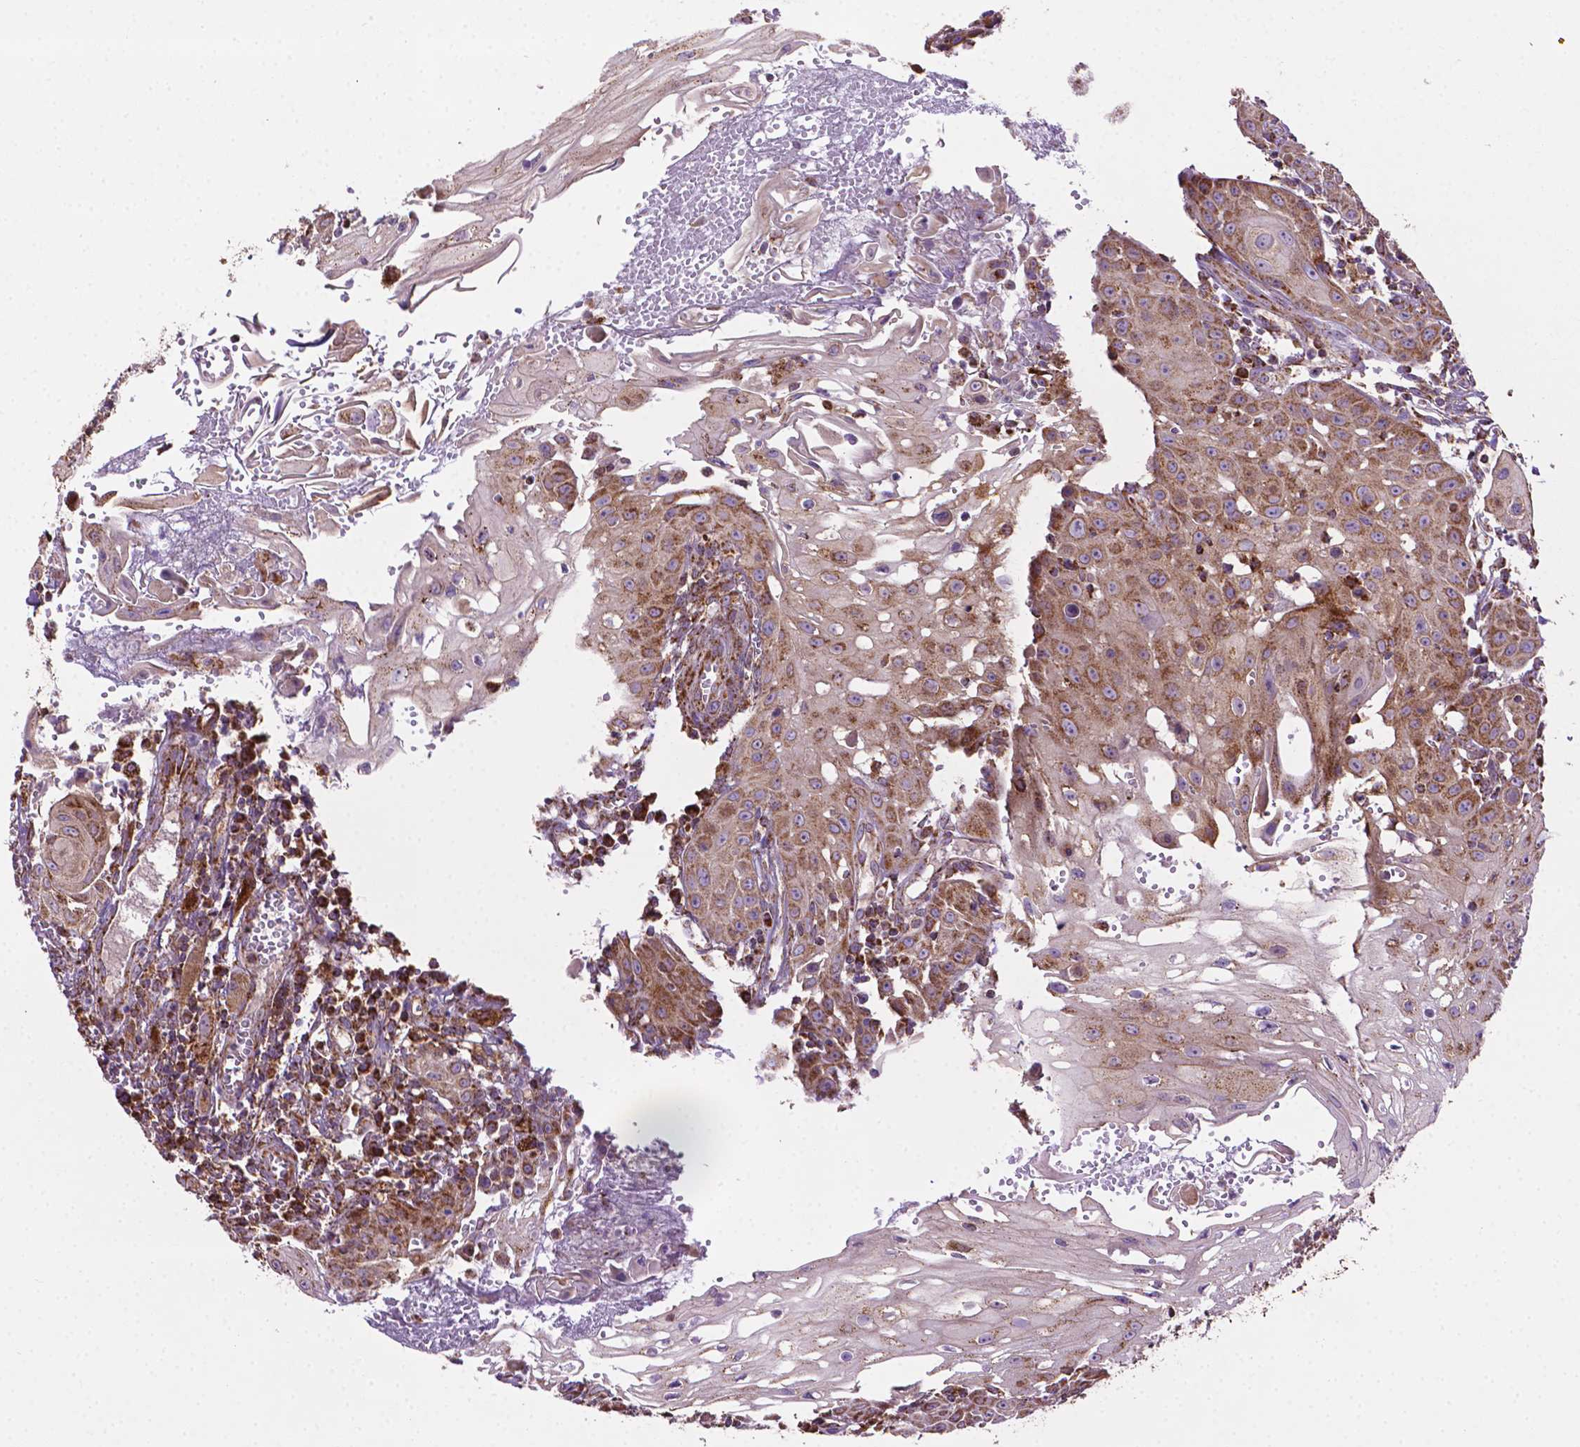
{"staining": {"intensity": "moderate", "quantity": ">75%", "location": "cytoplasmic/membranous"}, "tissue": "head and neck cancer", "cell_type": "Tumor cells", "image_type": "cancer", "snomed": [{"axis": "morphology", "description": "Squamous cell carcinoma, NOS"}, {"axis": "topography", "description": "Head-Neck"}], "caption": "Protein expression analysis of squamous cell carcinoma (head and neck) reveals moderate cytoplasmic/membranous staining in about >75% of tumor cells. The staining was performed using DAB to visualize the protein expression in brown, while the nuclei were stained in blue with hematoxylin (Magnification: 20x).", "gene": "ILVBL", "patient": {"sex": "female", "age": 80}}